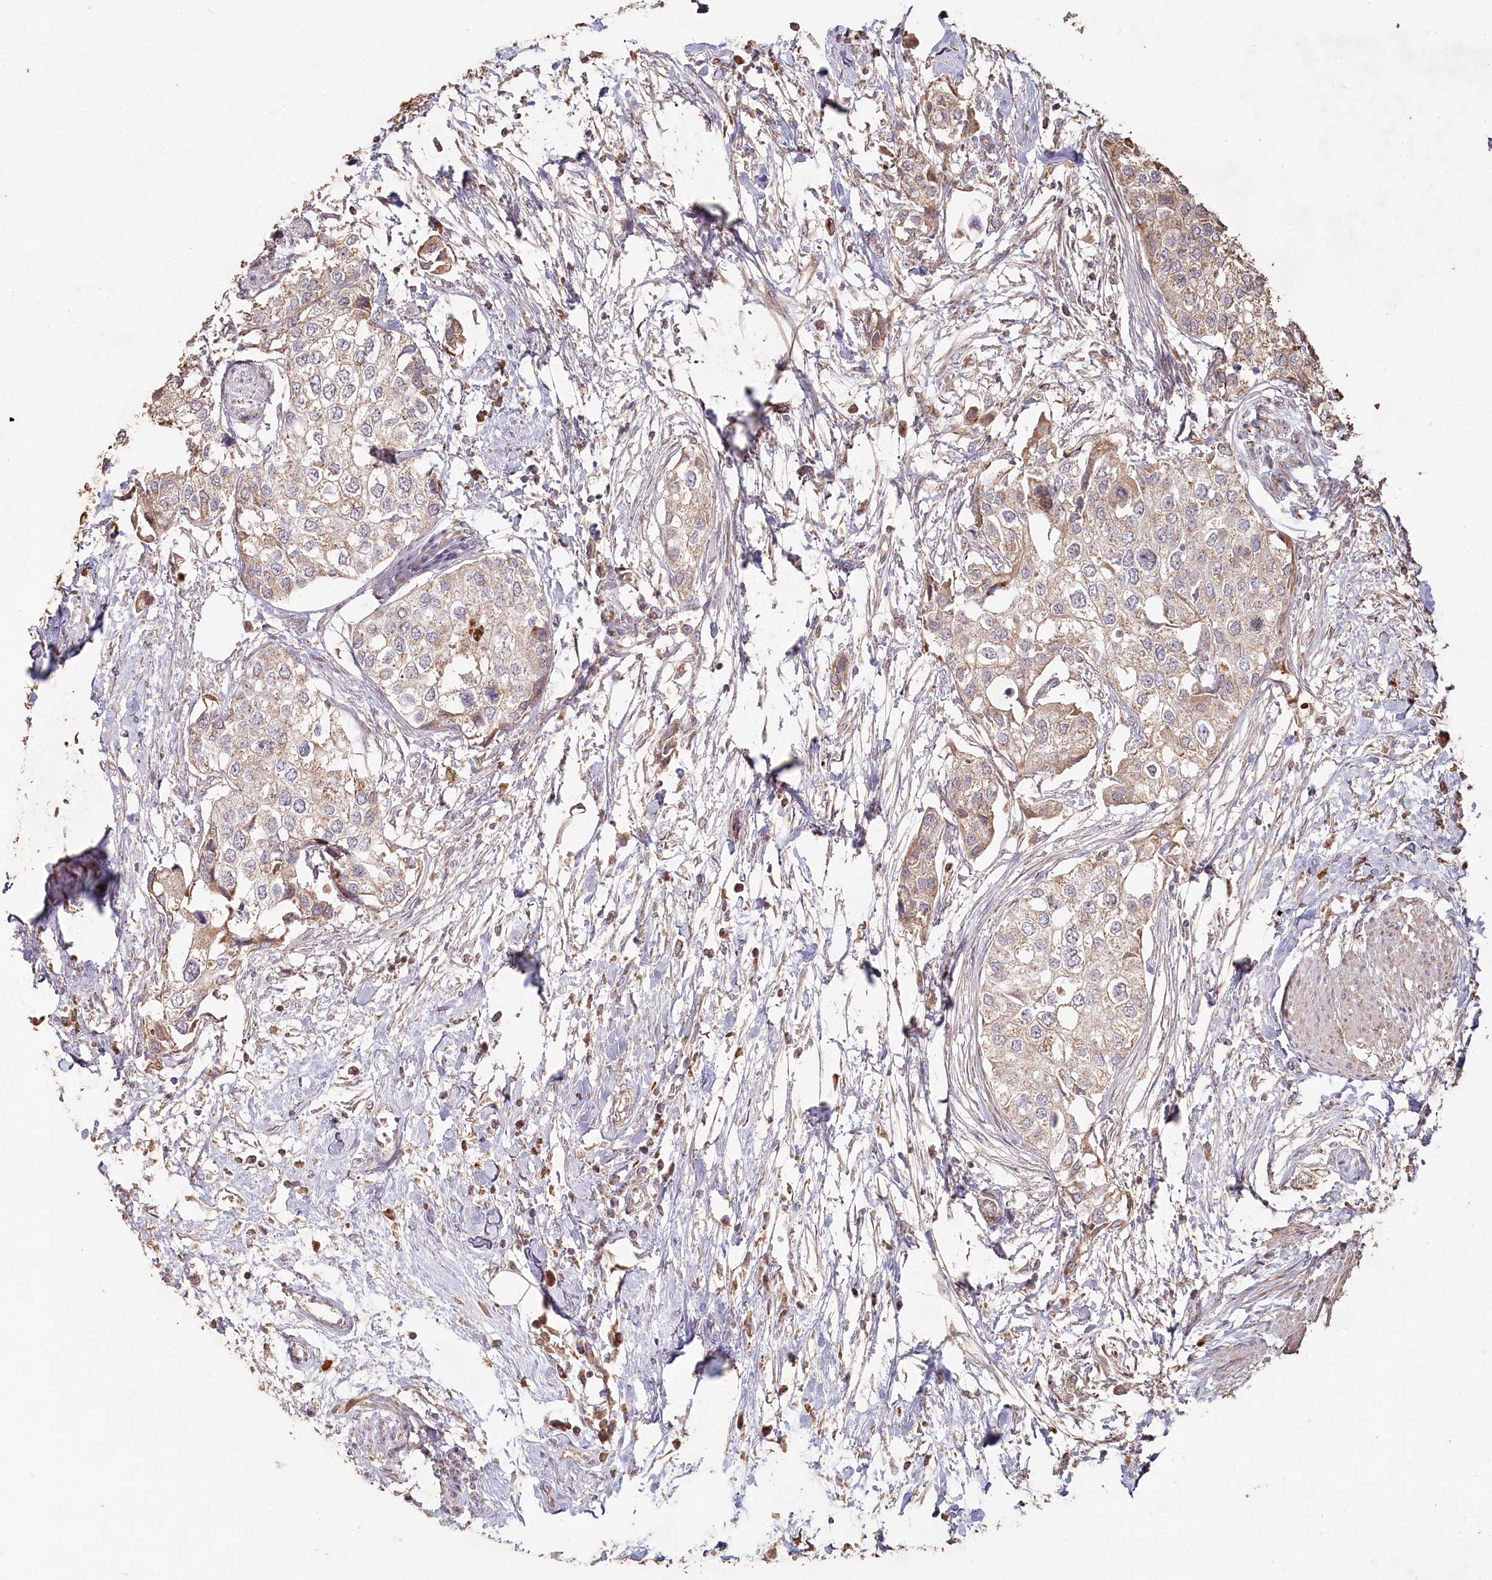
{"staining": {"intensity": "weak", "quantity": "25%-75%", "location": "cytoplasmic/membranous"}, "tissue": "urothelial cancer", "cell_type": "Tumor cells", "image_type": "cancer", "snomed": [{"axis": "morphology", "description": "Urothelial carcinoma, High grade"}, {"axis": "topography", "description": "Urinary bladder"}], "caption": "DAB (3,3'-diaminobenzidine) immunohistochemical staining of human urothelial carcinoma (high-grade) reveals weak cytoplasmic/membranous protein expression in about 25%-75% of tumor cells.", "gene": "HAL", "patient": {"sex": "male", "age": 64}}